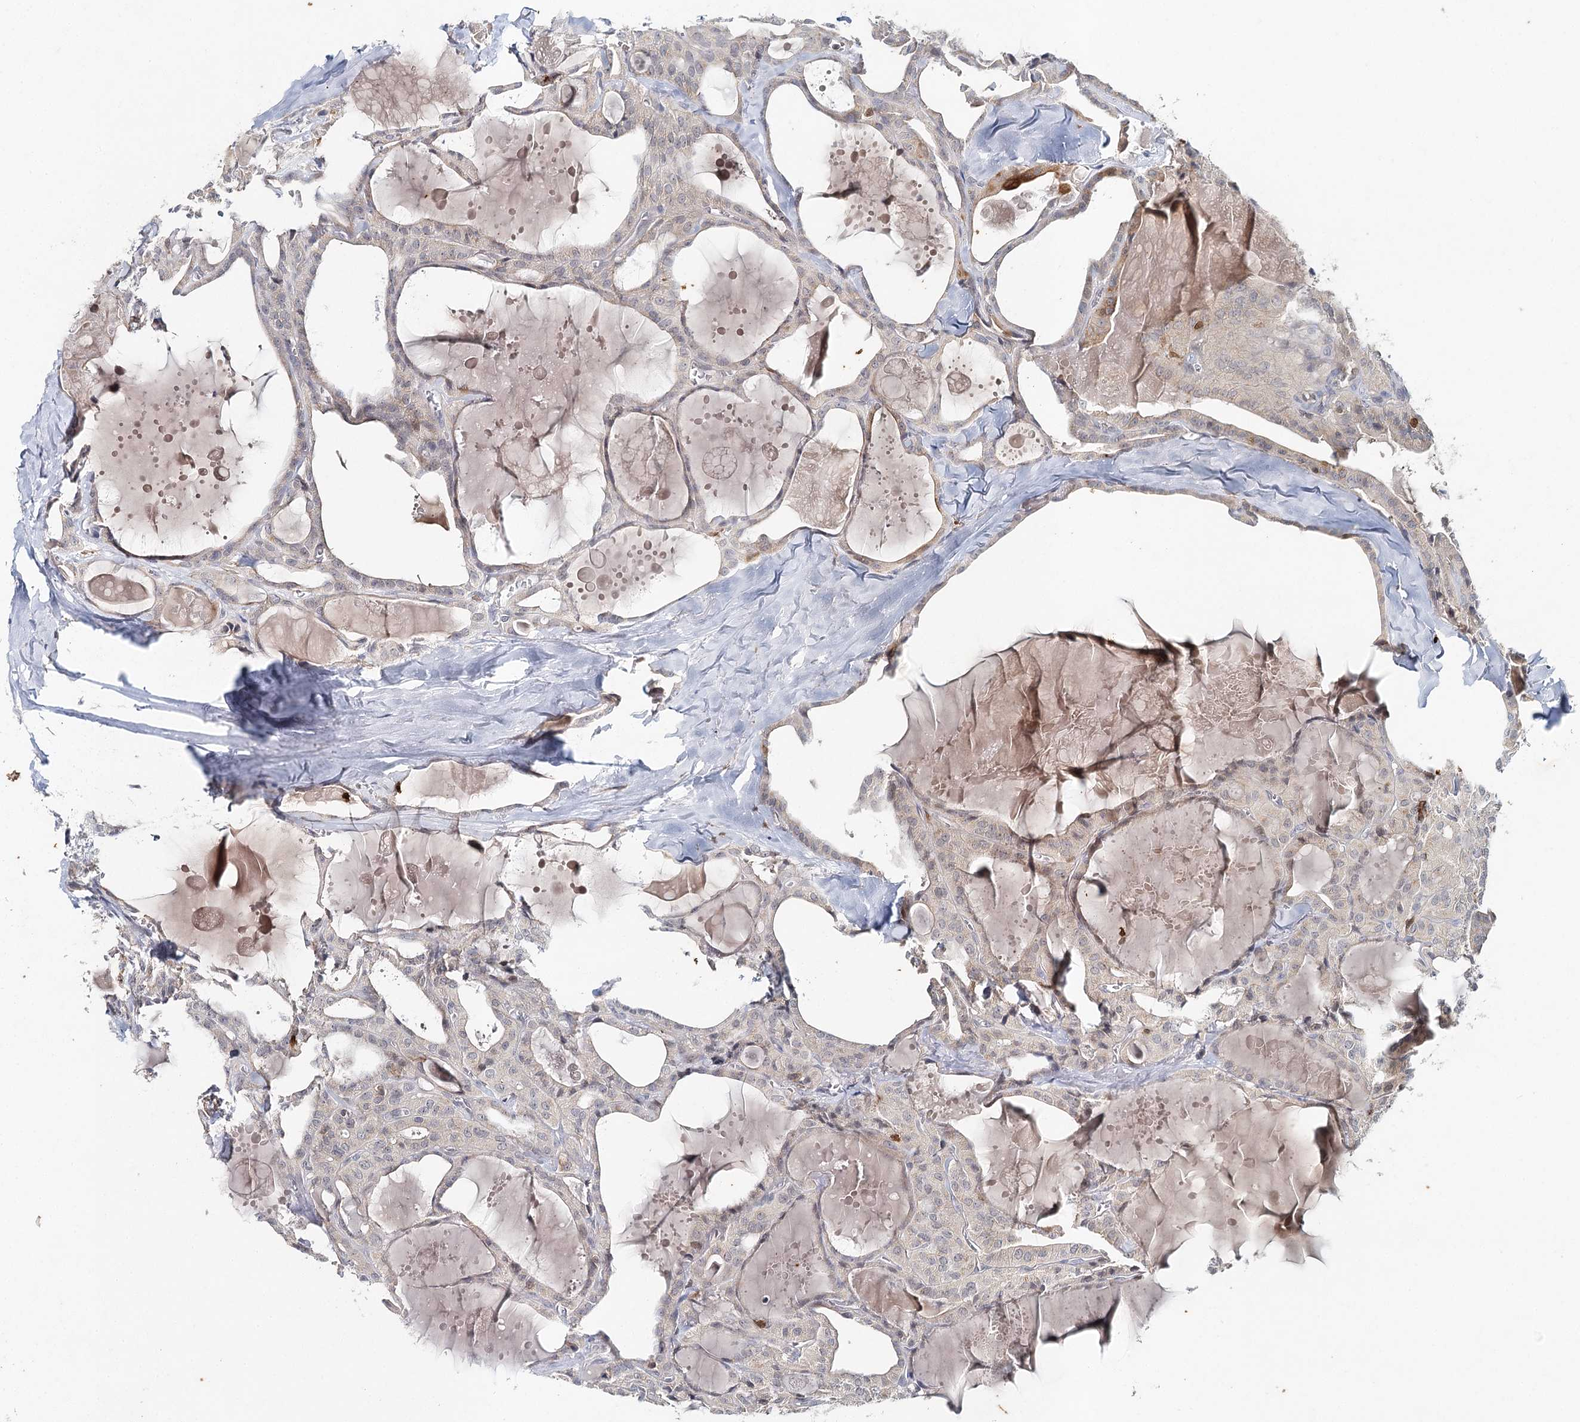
{"staining": {"intensity": "negative", "quantity": "none", "location": "none"}, "tissue": "thyroid cancer", "cell_type": "Tumor cells", "image_type": "cancer", "snomed": [{"axis": "morphology", "description": "Papillary adenocarcinoma, NOS"}, {"axis": "topography", "description": "Thyroid gland"}], "caption": "Human thyroid papillary adenocarcinoma stained for a protein using immunohistochemistry displays no positivity in tumor cells.", "gene": "SLC41A2", "patient": {"sex": "male", "age": 52}}